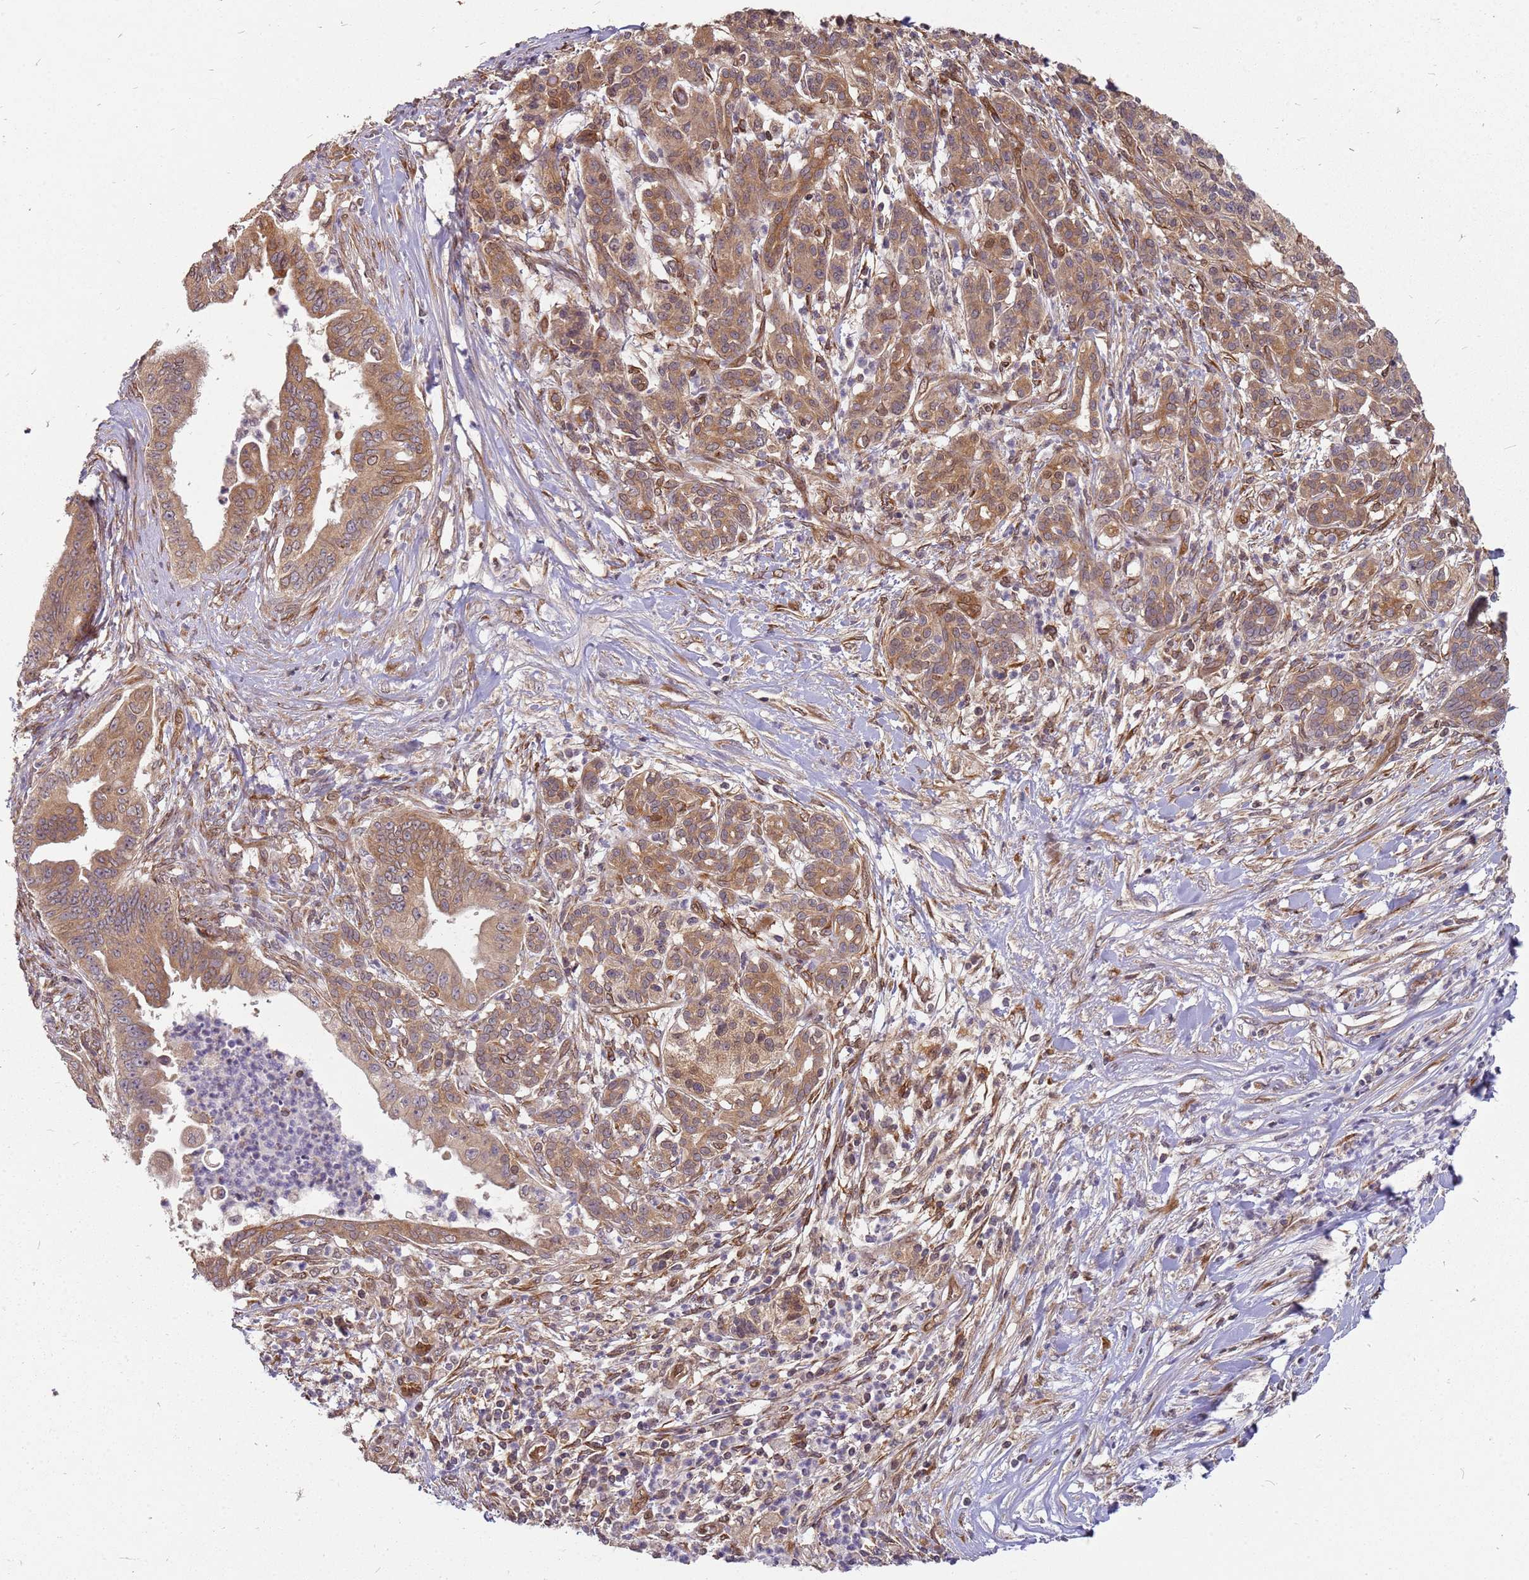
{"staining": {"intensity": "moderate", "quantity": ">75%", "location": "cytoplasmic/membranous"}, "tissue": "pancreatic cancer", "cell_type": "Tumor cells", "image_type": "cancer", "snomed": [{"axis": "morphology", "description": "Adenocarcinoma, NOS"}, {"axis": "topography", "description": "Pancreas"}], "caption": "A high-resolution image shows immunohistochemistry (IHC) staining of pancreatic adenocarcinoma, which reveals moderate cytoplasmic/membranous staining in approximately >75% of tumor cells. The staining was performed using DAB, with brown indicating positive protein expression. Nuclei are stained blue with hematoxylin.", "gene": "NUDT14", "patient": {"sex": "male", "age": 58}}